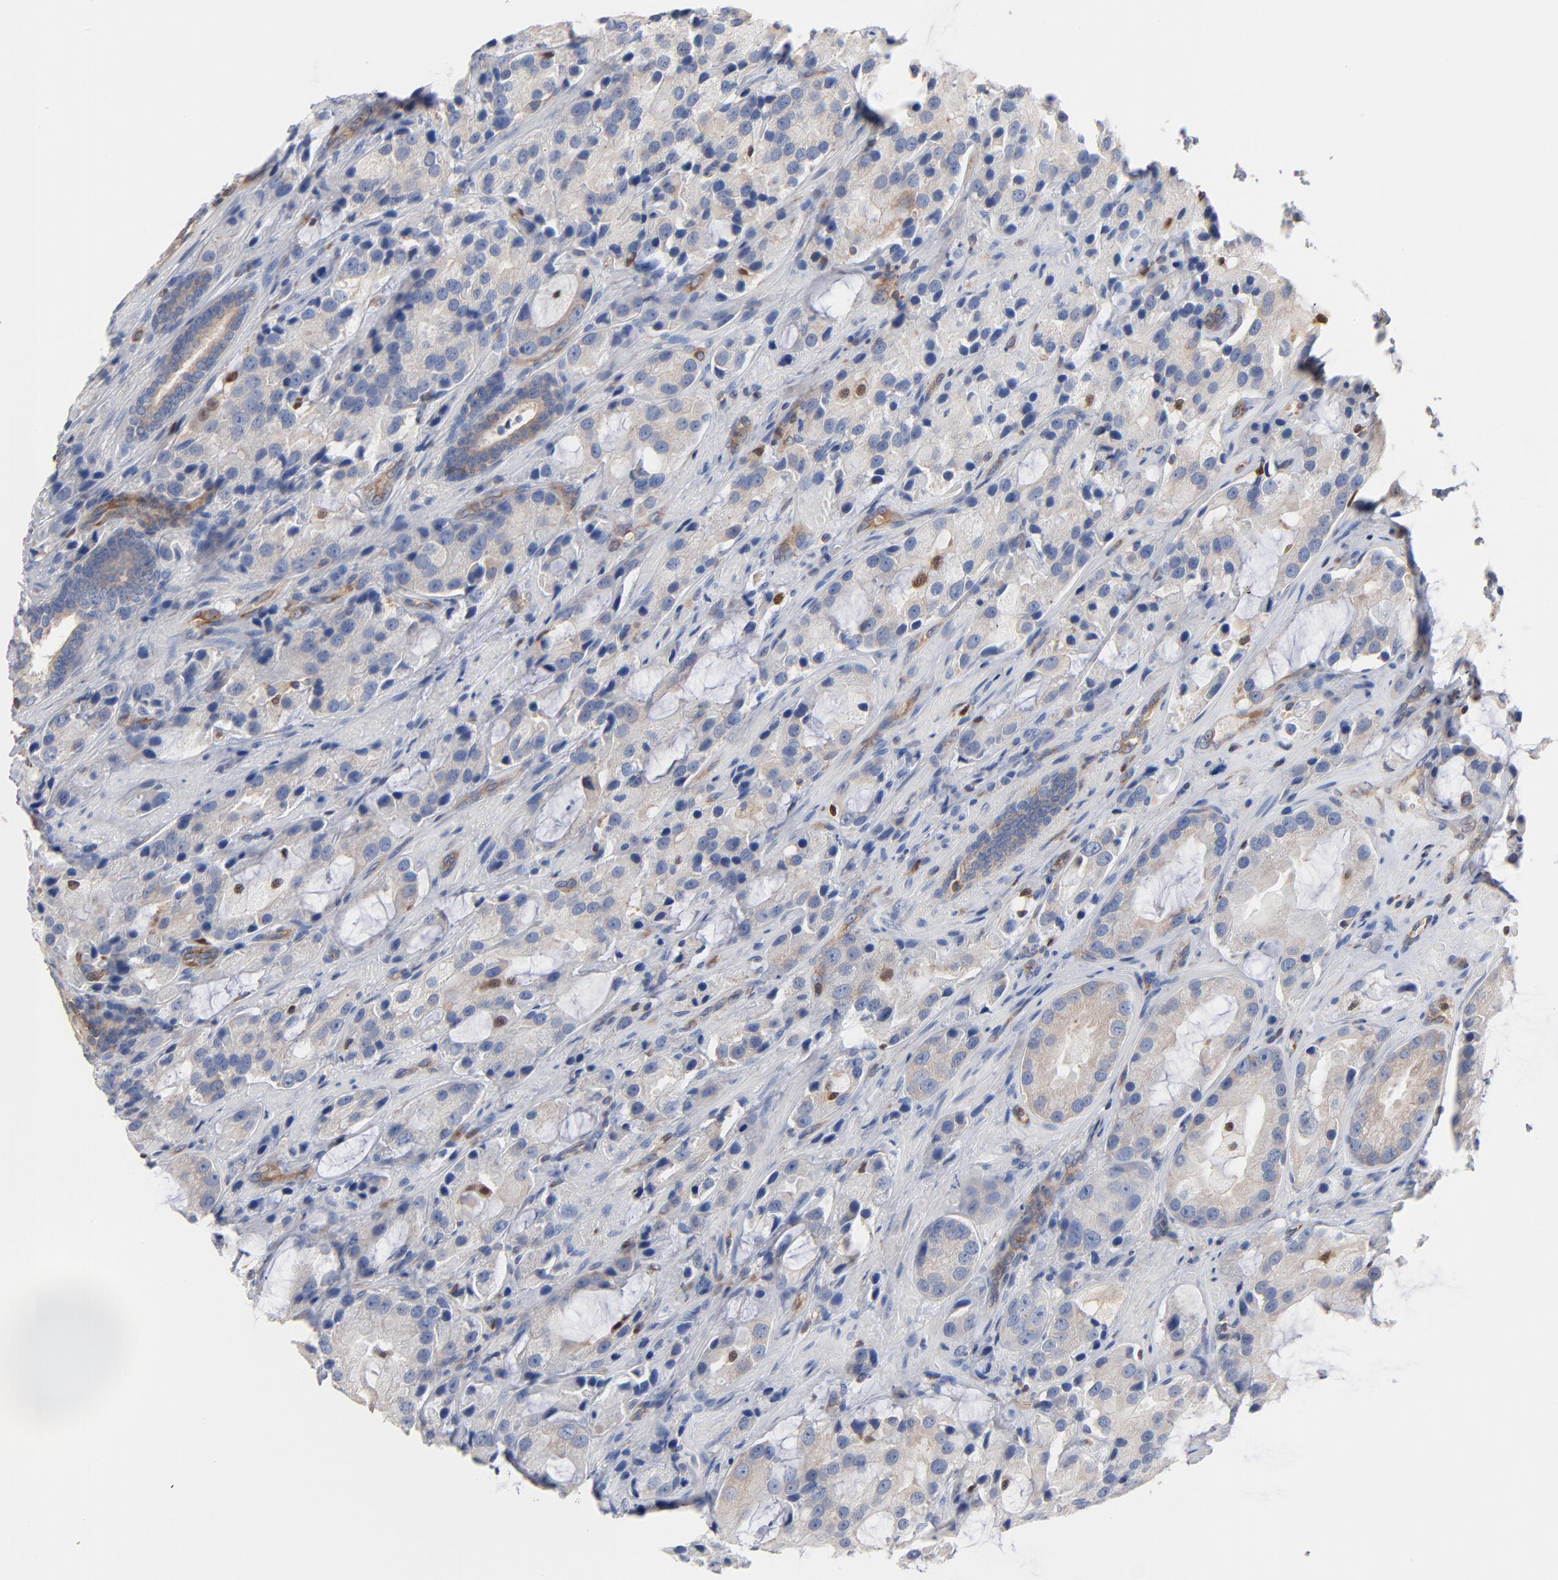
{"staining": {"intensity": "negative", "quantity": "none", "location": "none"}, "tissue": "prostate cancer", "cell_type": "Tumor cells", "image_type": "cancer", "snomed": [{"axis": "morphology", "description": "Adenocarcinoma, High grade"}, {"axis": "topography", "description": "Prostate"}], "caption": "An IHC image of prostate adenocarcinoma (high-grade) is shown. There is no staining in tumor cells of prostate adenocarcinoma (high-grade).", "gene": "ARHGEF6", "patient": {"sex": "male", "age": 70}}